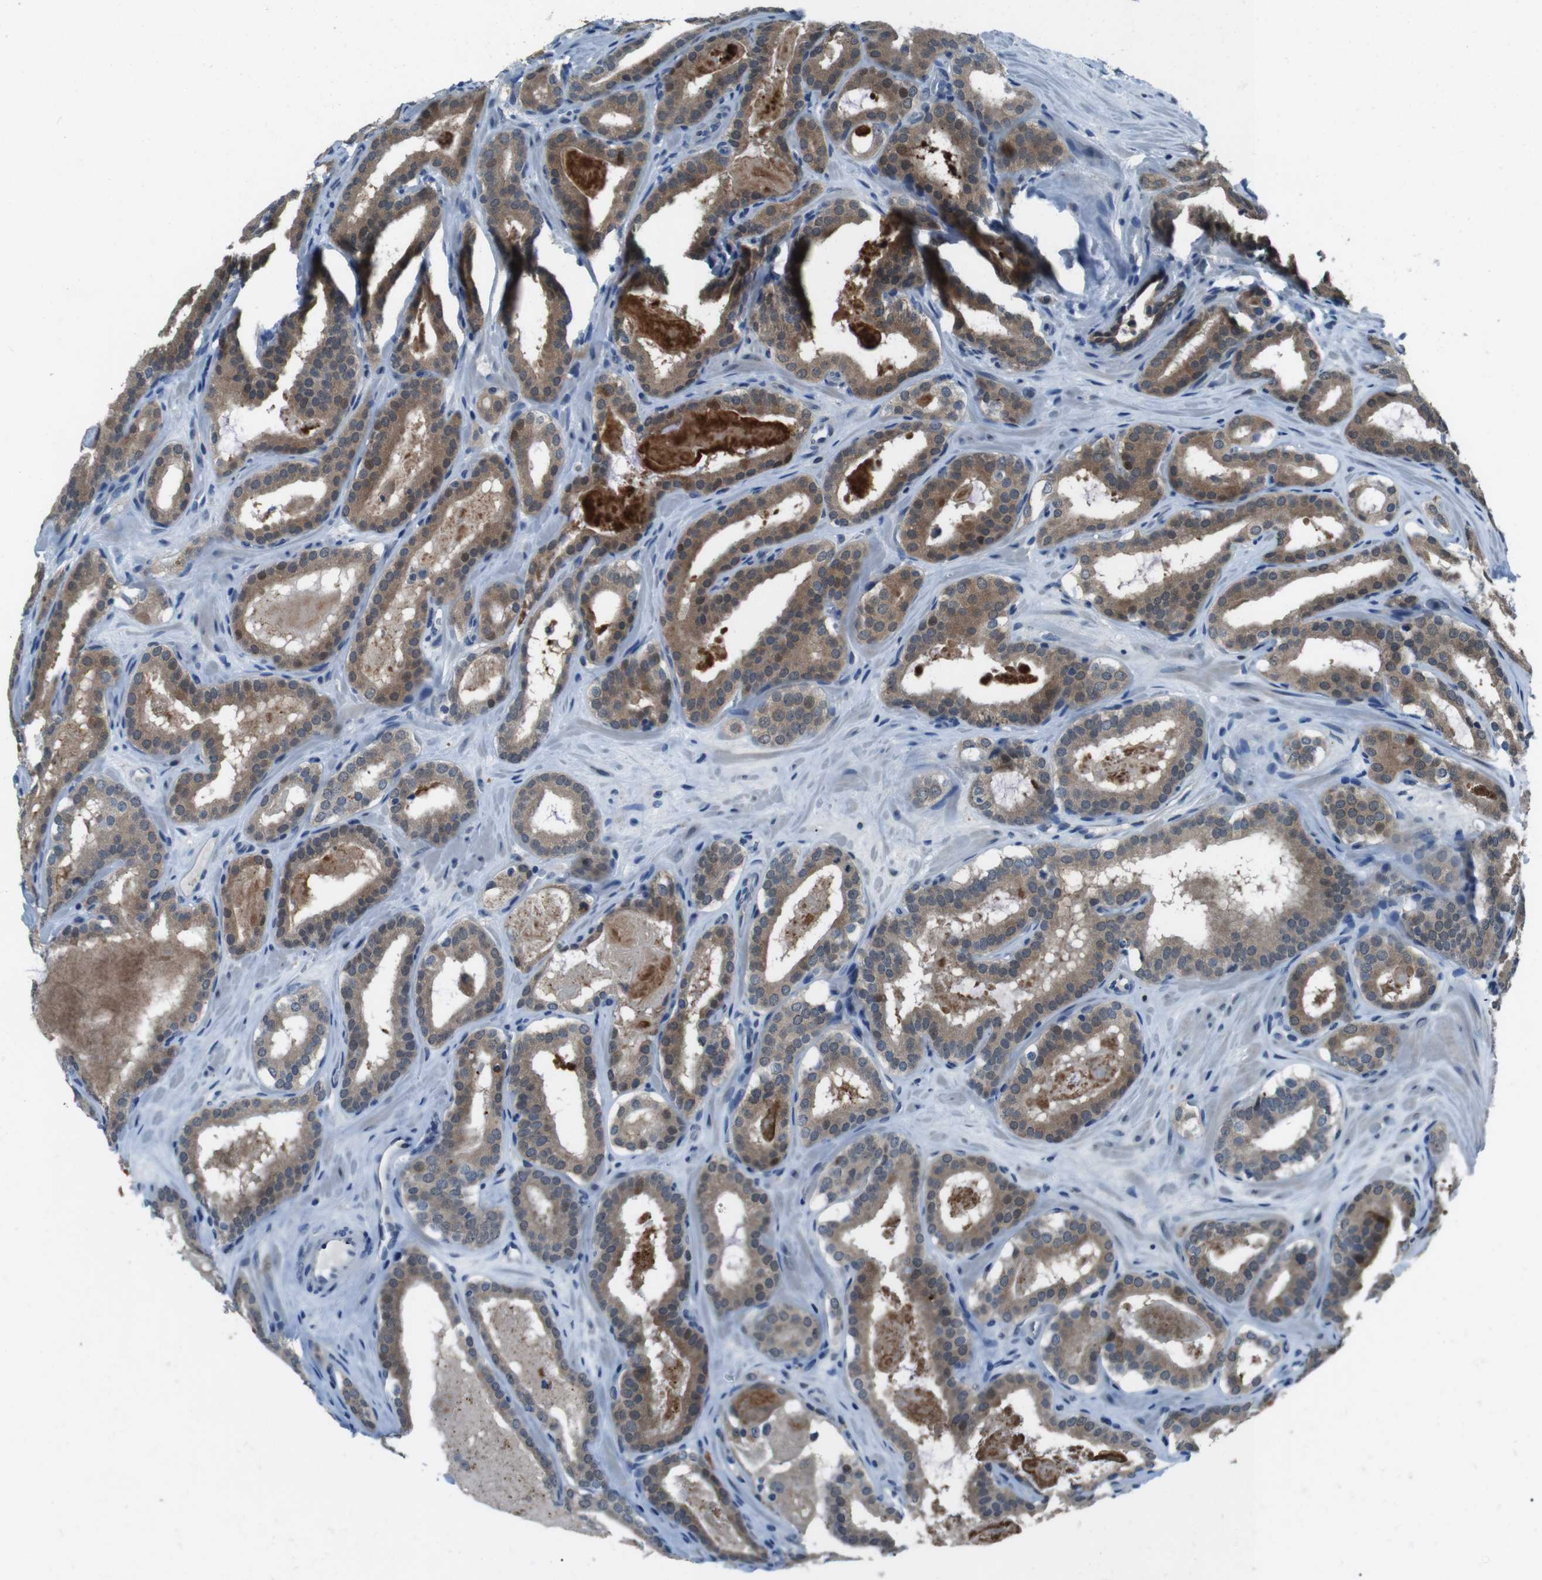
{"staining": {"intensity": "moderate", "quantity": ">75%", "location": "cytoplasmic/membranous"}, "tissue": "prostate cancer", "cell_type": "Tumor cells", "image_type": "cancer", "snomed": [{"axis": "morphology", "description": "Adenocarcinoma, High grade"}, {"axis": "topography", "description": "Prostate"}], "caption": "A medium amount of moderate cytoplasmic/membranous staining is seen in approximately >75% of tumor cells in prostate adenocarcinoma (high-grade) tissue.", "gene": "LRP5", "patient": {"sex": "male", "age": 60}}